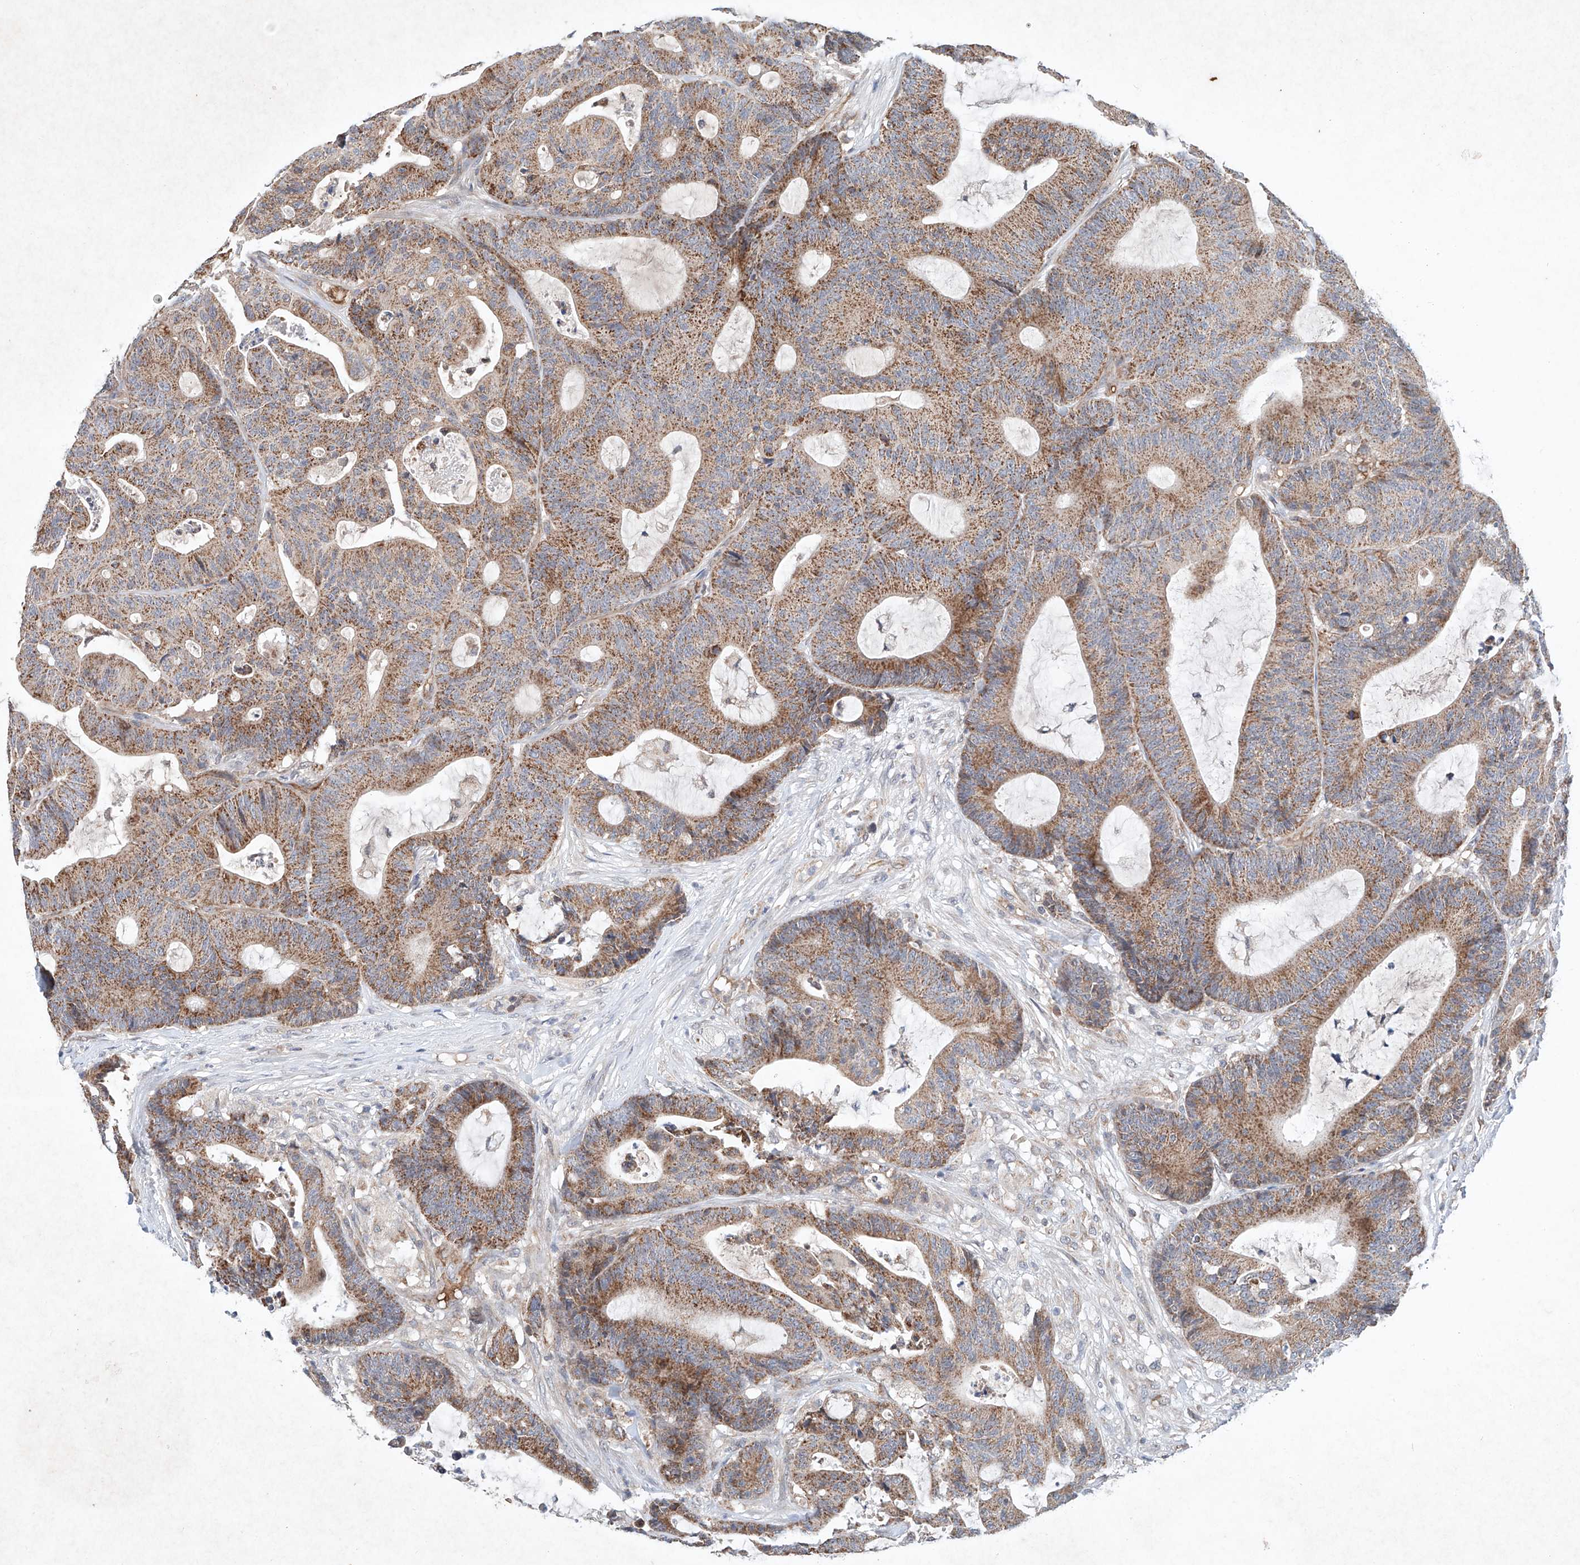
{"staining": {"intensity": "moderate", "quantity": ">75%", "location": "cytoplasmic/membranous"}, "tissue": "colorectal cancer", "cell_type": "Tumor cells", "image_type": "cancer", "snomed": [{"axis": "morphology", "description": "Adenocarcinoma, NOS"}, {"axis": "topography", "description": "Colon"}], "caption": "Protein staining demonstrates moderate cytoplasmic/membranous expression in approximately >75% of tumor cells in colorectal cancer (adenocarcinoma).", "gene": "FASTK", "patient": {"sex": "female", "age": 84}}